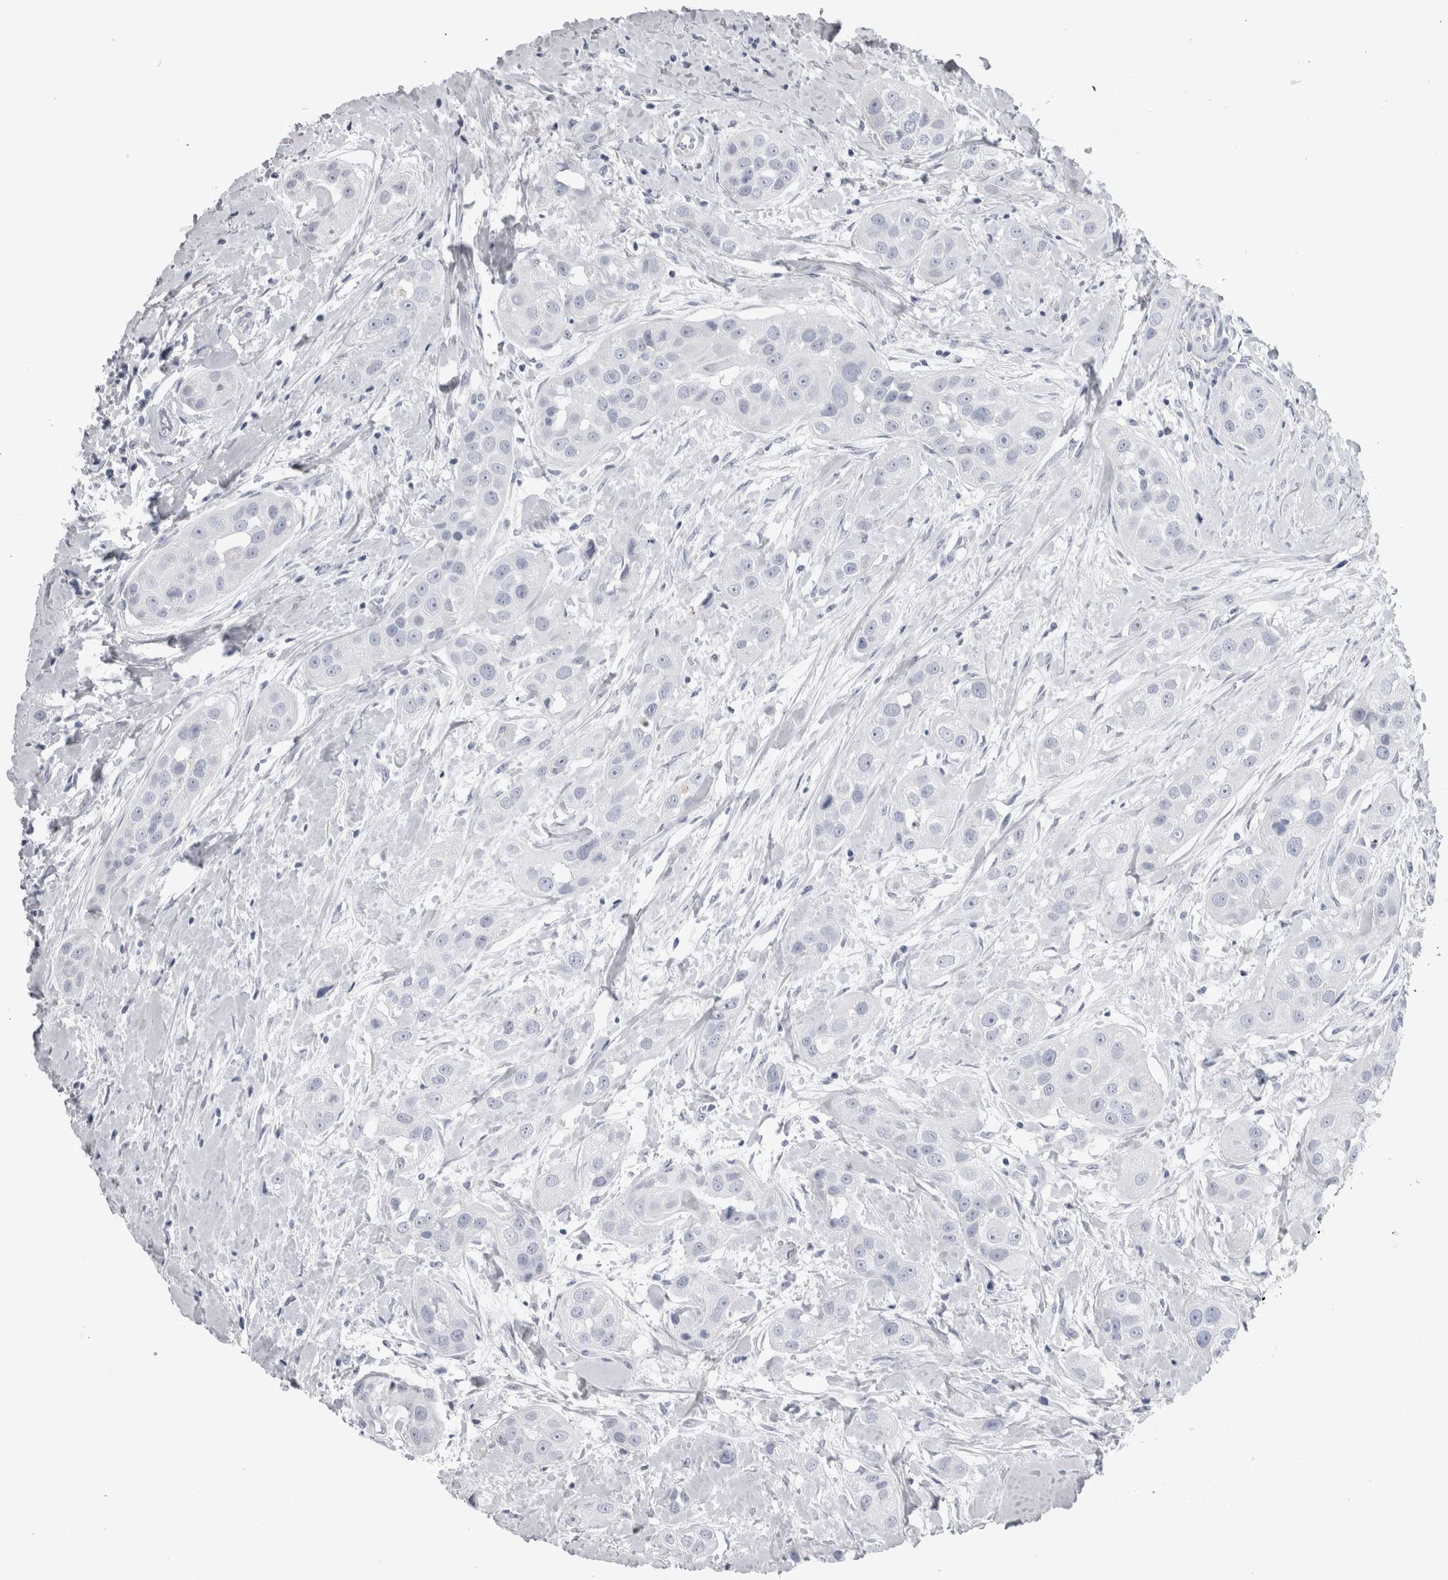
{"staining": {"intensity": "negative", "quantity": "none", "location": "none"}, "tissue": "head and neck cancer", "cell_type": "Tumor cells", "image_type": "cancer", "snomed": [{"axis": "morphology", "description": "Normal tissue, NOS"}, {"axis": "morphology", "description": "Squamous cell carcinoma, NOS"}, {"axis": "topography", "description": "Skeletal muscle"}, {"axis": "topography", "description": "Head-Neck"}], "caption": "Tumor cells are negative for brown protein staining in head and neck squamous cell carcinoma. (DAB immunohistochemistry visualized using brightfield microscopy, high magnification).", "gene": "ADAM2", "patient": {"sex": "male", "age": 51}}